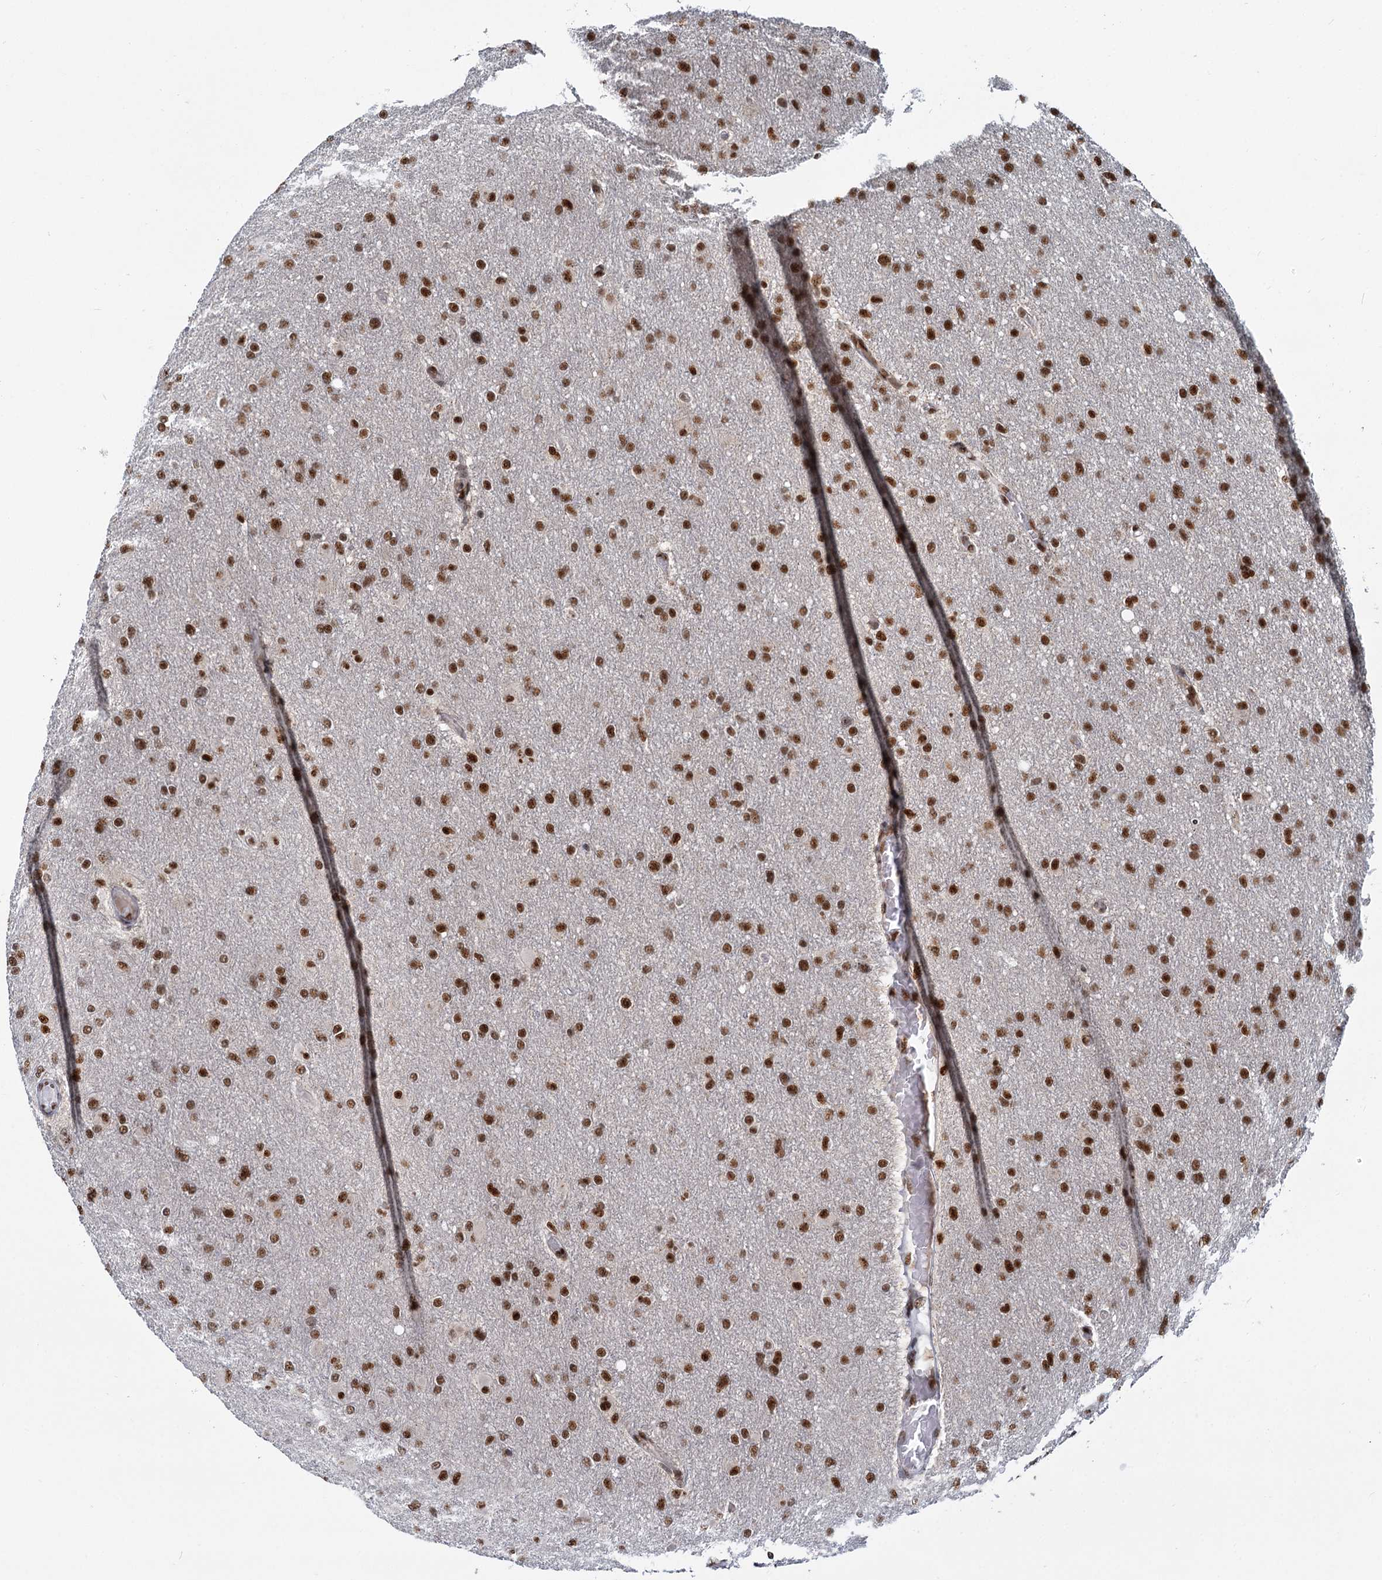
{"staining": {"intensity": "moderate", "quantity": ">75%", "location": "nuclear"}, "tissue": "glioma", "cell_type": "Tumor cells", "image_type": "cancer", "snomed": [{"axis": "morphology", "description": "Glioma, malignant, High grade"}, {"axis": "topography", "description": "Cerebral cortex"}], "caption": "An image of malignant glioma (high-grade) stained for a protein shows moderate nuclear brown staining in tumor cells. (Brightfield microscopy of DAB IHC at high magnification).", "gene": "WBP4", "patient": {"sex": "female", "age": 36}}